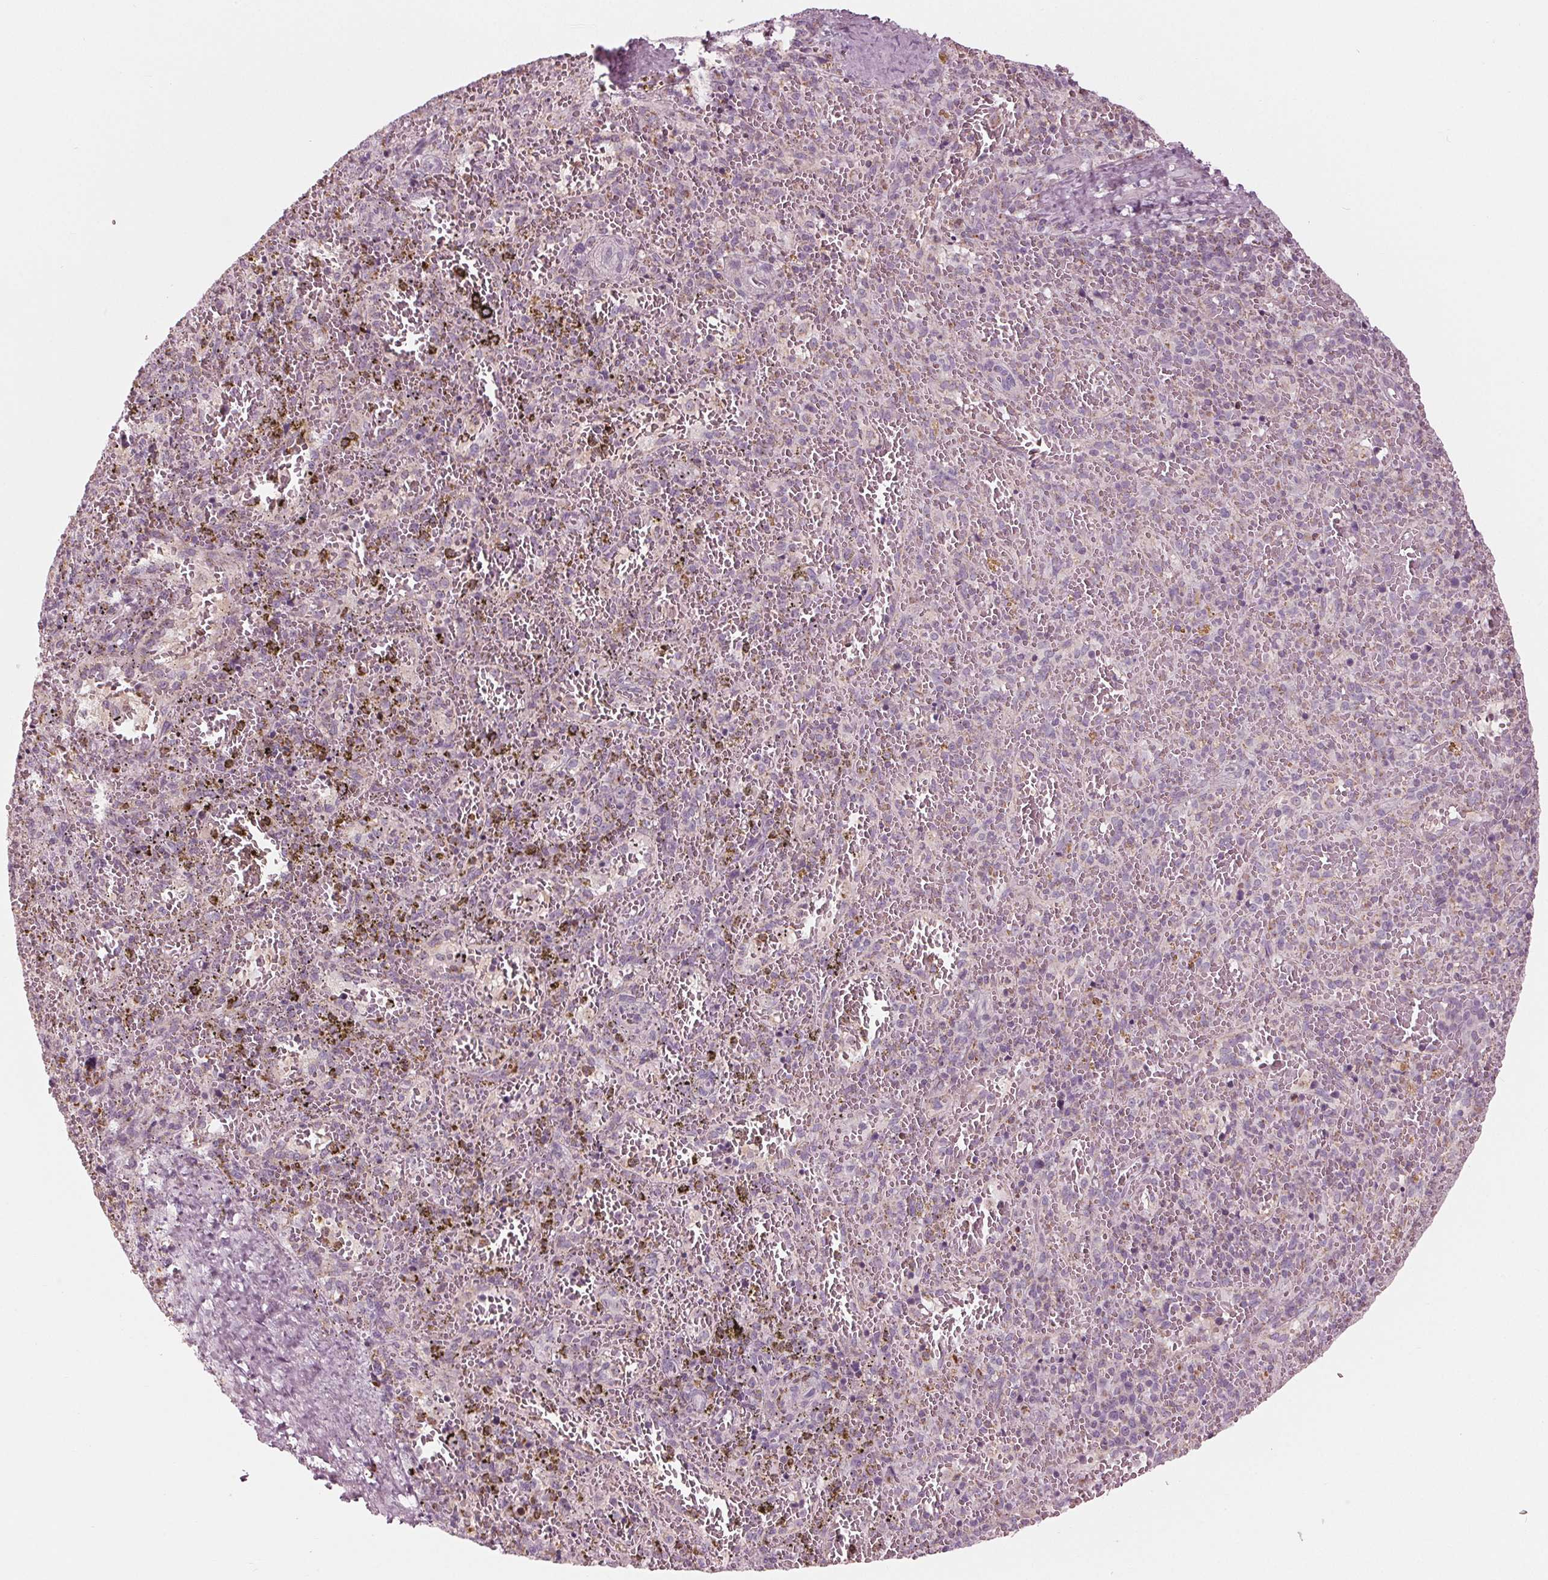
{"staining": {"intensity": "negative", "quantity": "none", "location": "none"}, "tissue": "spleen", "cell_type": "Cells in red pulp", "image_type": "normal", "snomed": [{"axis": "morphology", "description": "Normal tissue, NOS"}, {"axis": "topography", "description": "Spleen"}], "caption": "Immunohistochemical staining of unremarkable spleen reveals no significant expression in cells in red pulp.", "gene": "CLN6", "patient": {"sex": "female", "age": 50}}